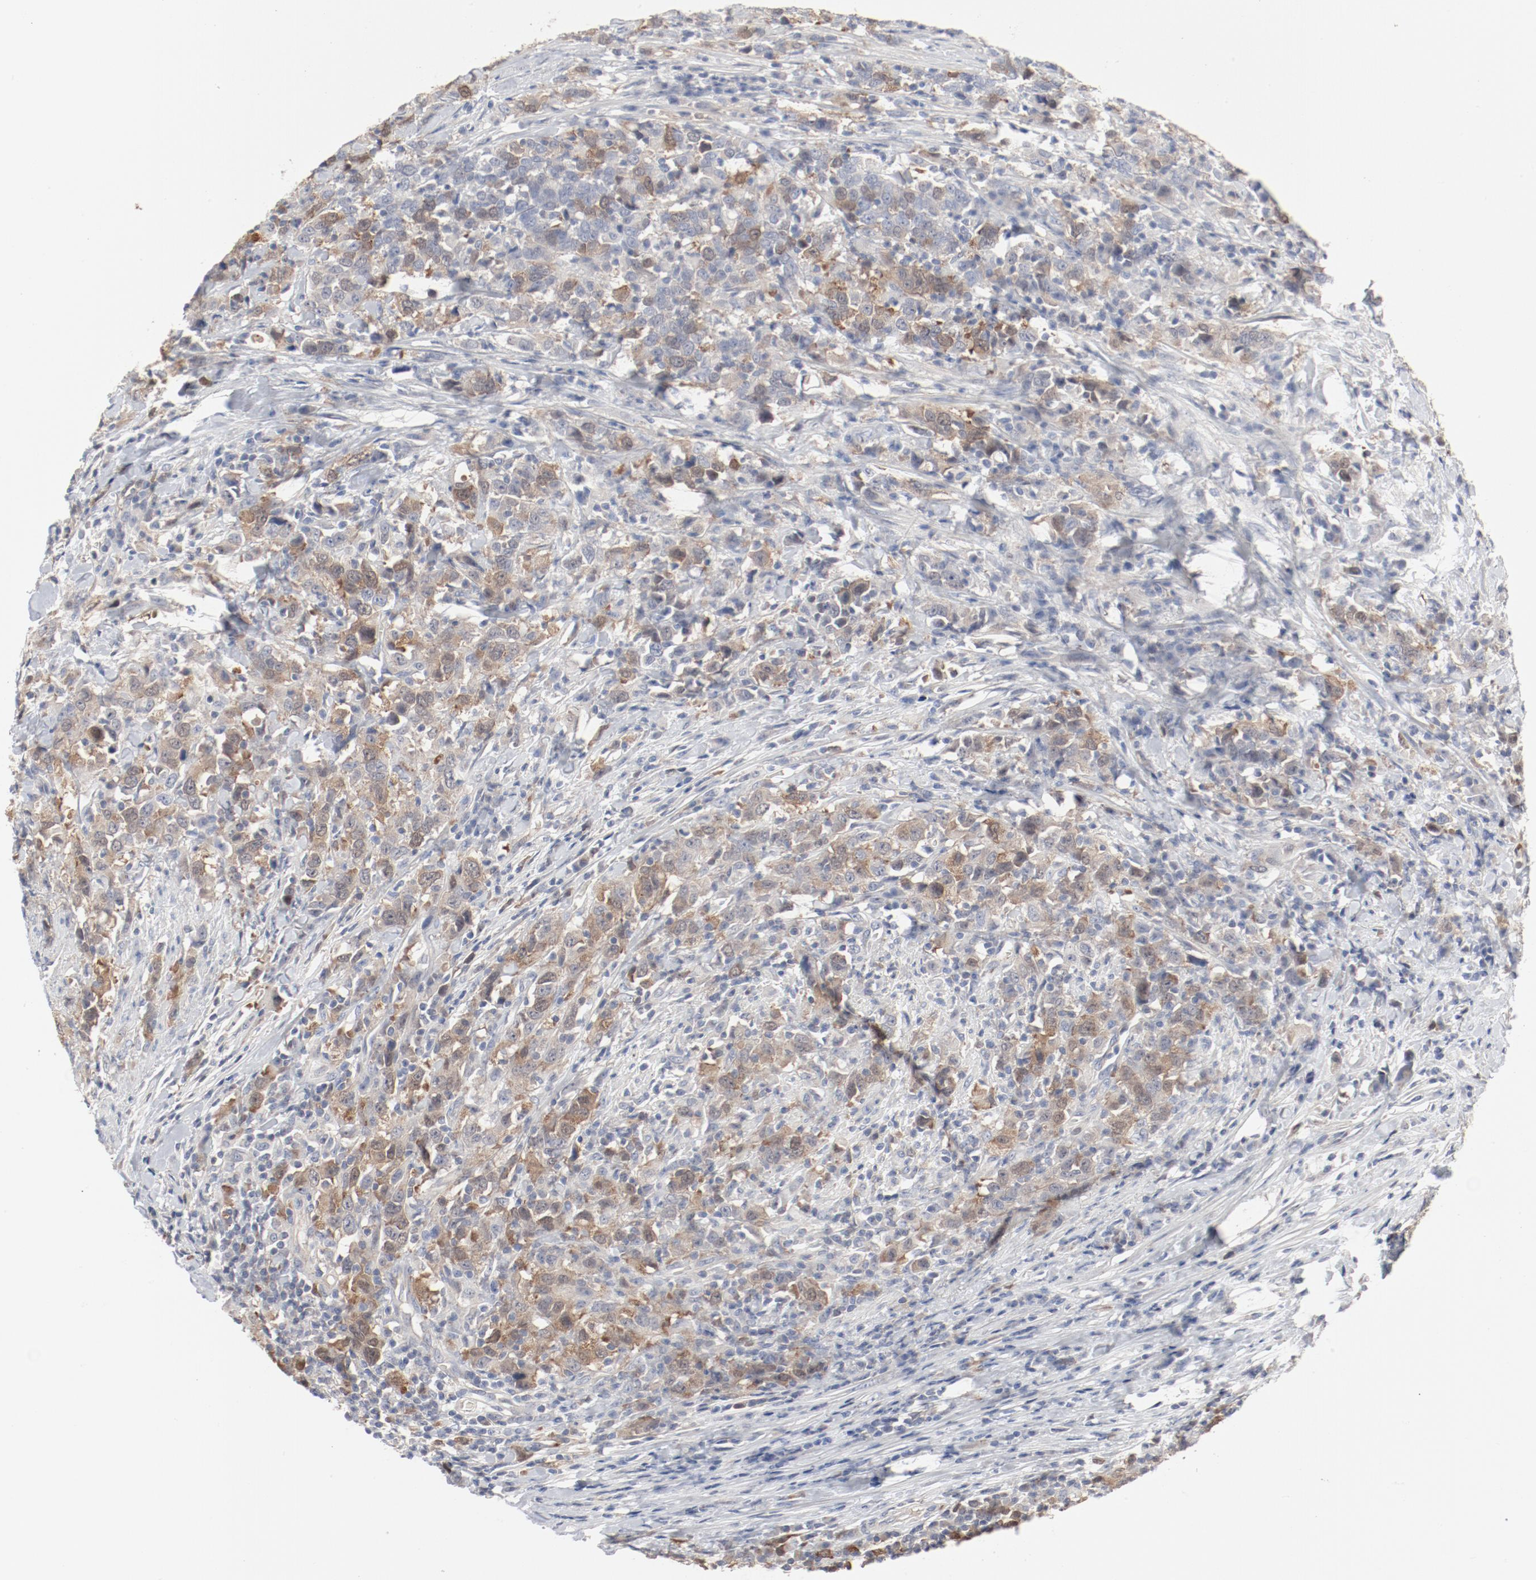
{"staining": {"intensity": "weak", "quantity": "25%-75%", "location": "cytoplasmic/membranous"}, "tissue": "urothelial cancer", "cell_type": "Tumor cells", "image_type": "cancer", "snomed": [{"axis": "morphology", "description": "Urothelial carcinoma, High grade"}, {"axis": "topography", "description": "Urinary bladder"}], "caption": "Immunohistochemical staining of urothelial cancer demonstrates low levels of weak cytoplasmic/membranous expression in approximately 25%-75% of tumor cells. Immunohistochemistry stains the protein in brown and the nuclei are stained blue.", "gene": "CDK1", "patient": {"sex": "male", "age": 61}}